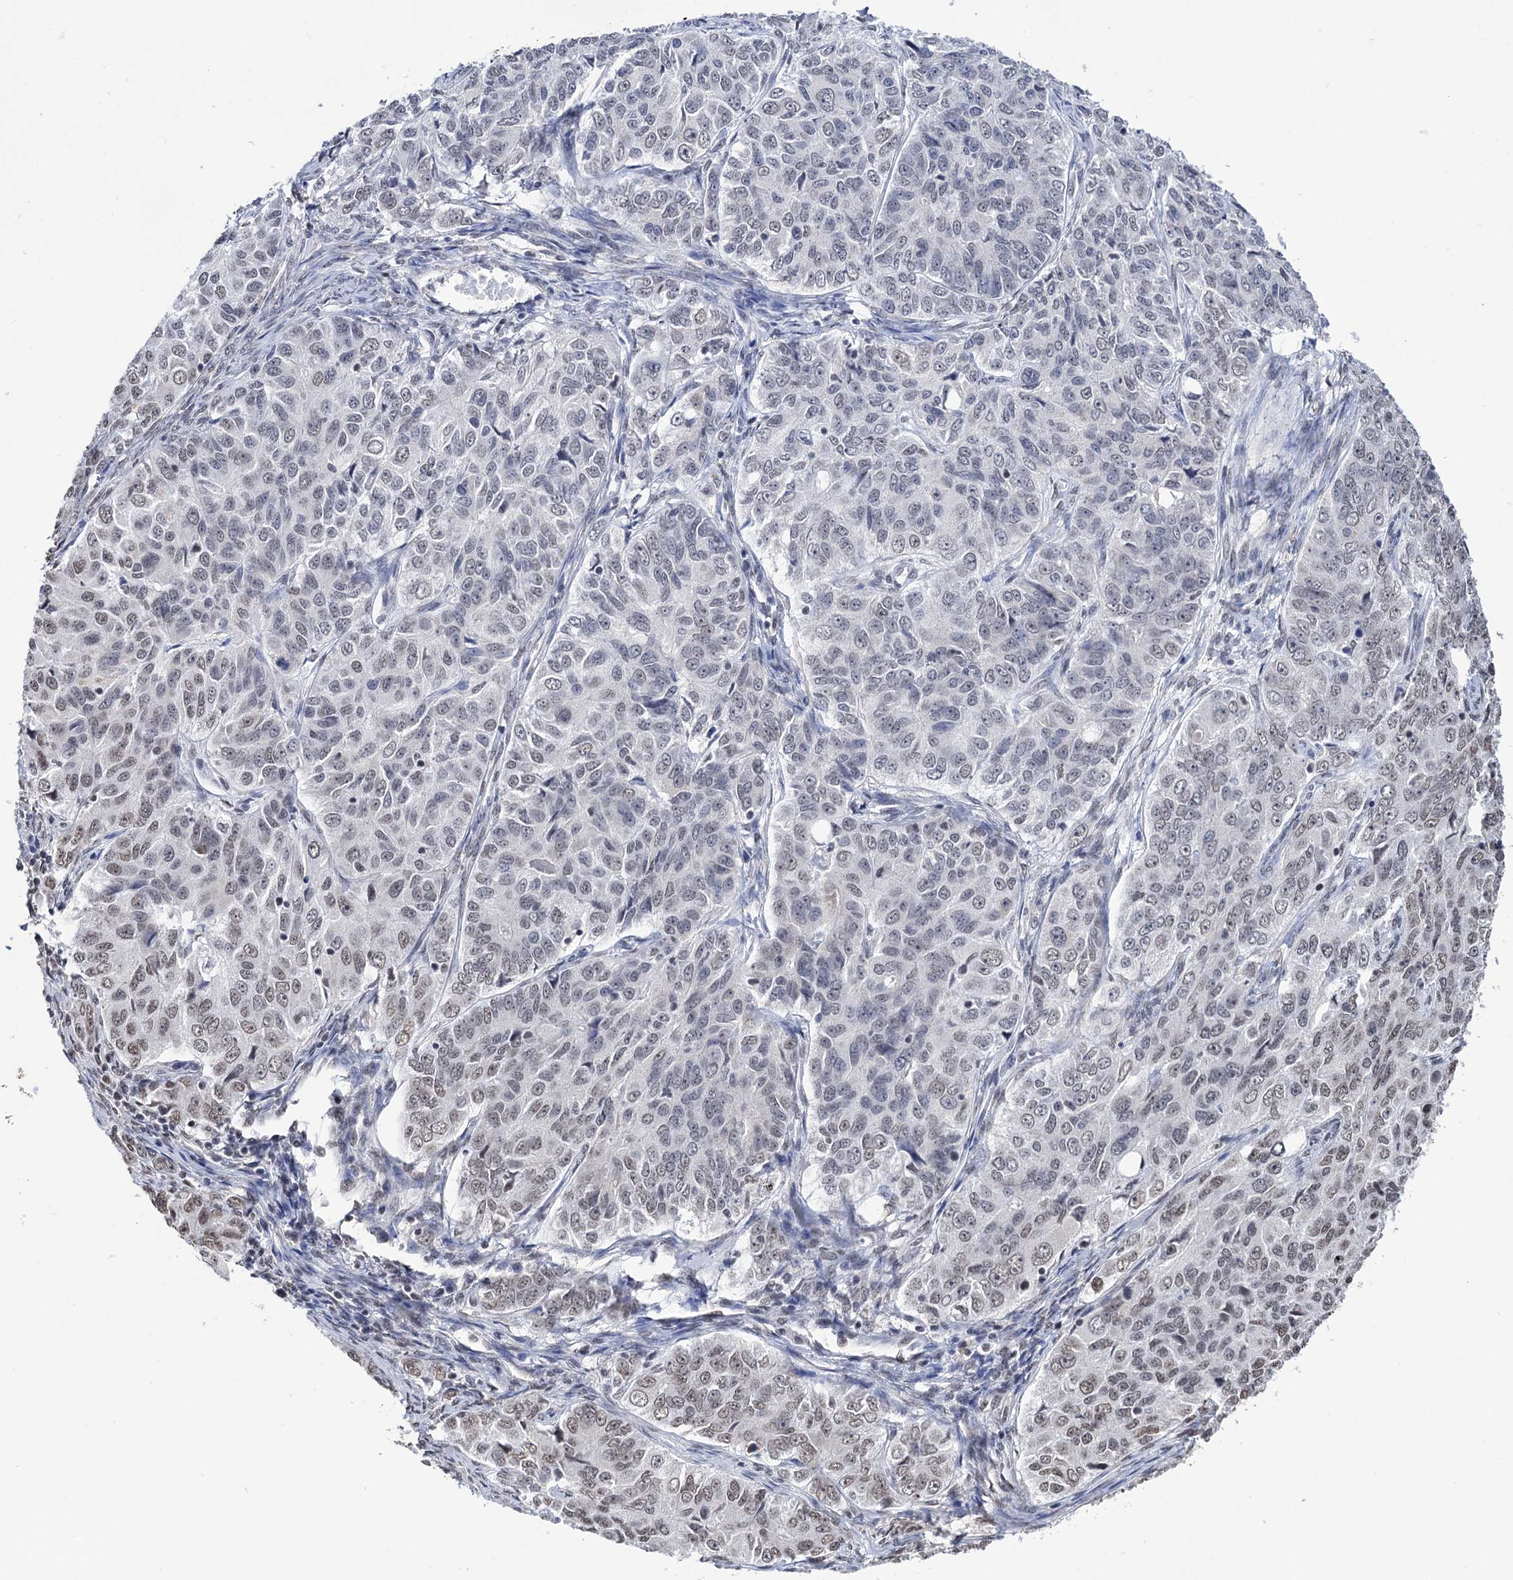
{"staining": {"intensity": "weak", "quantity": "<25%", "location": "nuclear"}, "tissue": "ovarian cancer", "cell_type": "Tumor cells", "image_type": "cancer", "snomed": [{"axis": "morphology", "description": "Carcinoma, endometroid"}, {"axis": "topography", "description": "Ovary"}], "caption": "This is an IHC image of ovarian endometroid carcinoma. There is no positivity in tumor cells.", "gene": "ABHD10", "patient": {"sex": "female", "age": 51}}